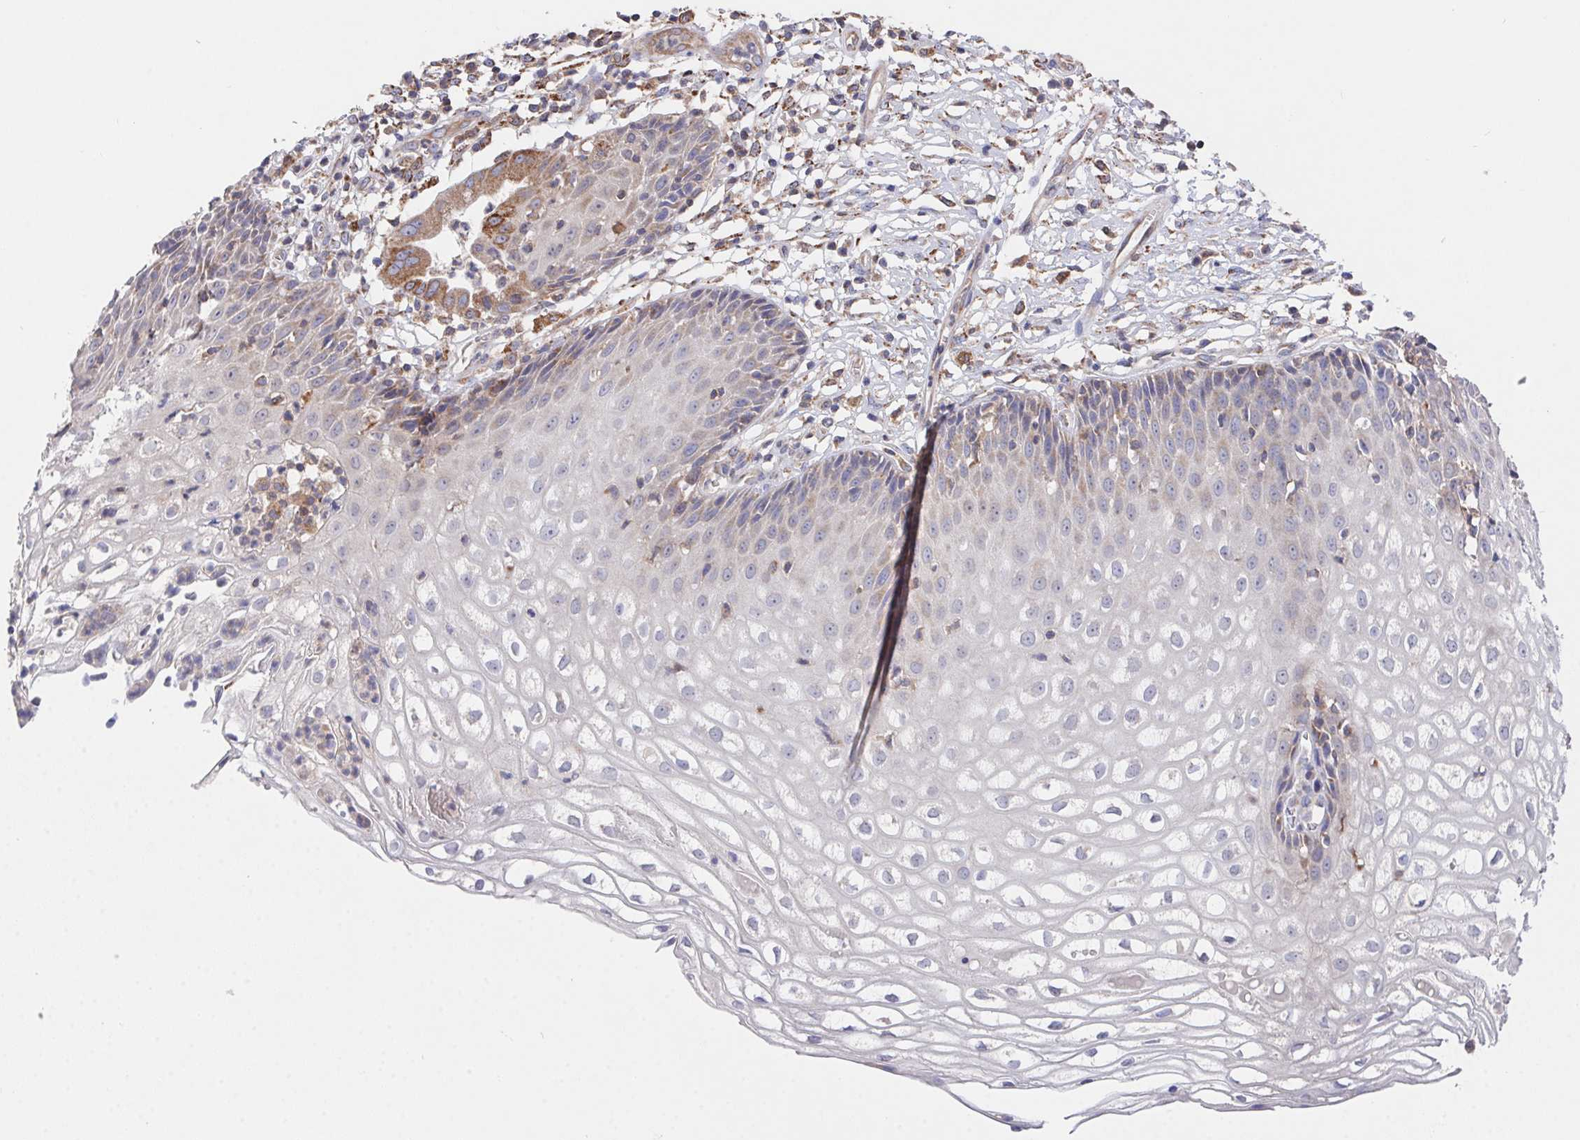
{"staining": {"intensity": "negative", "quantity": "none", "location": "none"}, "tissue": "cervix", "cell_type": "Glandular cells", "image_type": "normal", "snomed": [{"axis": "morphology", "description": "Normal tissue, NOS"}, {"axis": "topography", "description": "Cervix"}], "caption": "DAB (3,3'-diaminobenzidine) immunohistochemical staining of benign cervix displays no significant positivity in glandular cells.", "gene": "FAM241A", "patient": {"sex": "female", "age": 36}}